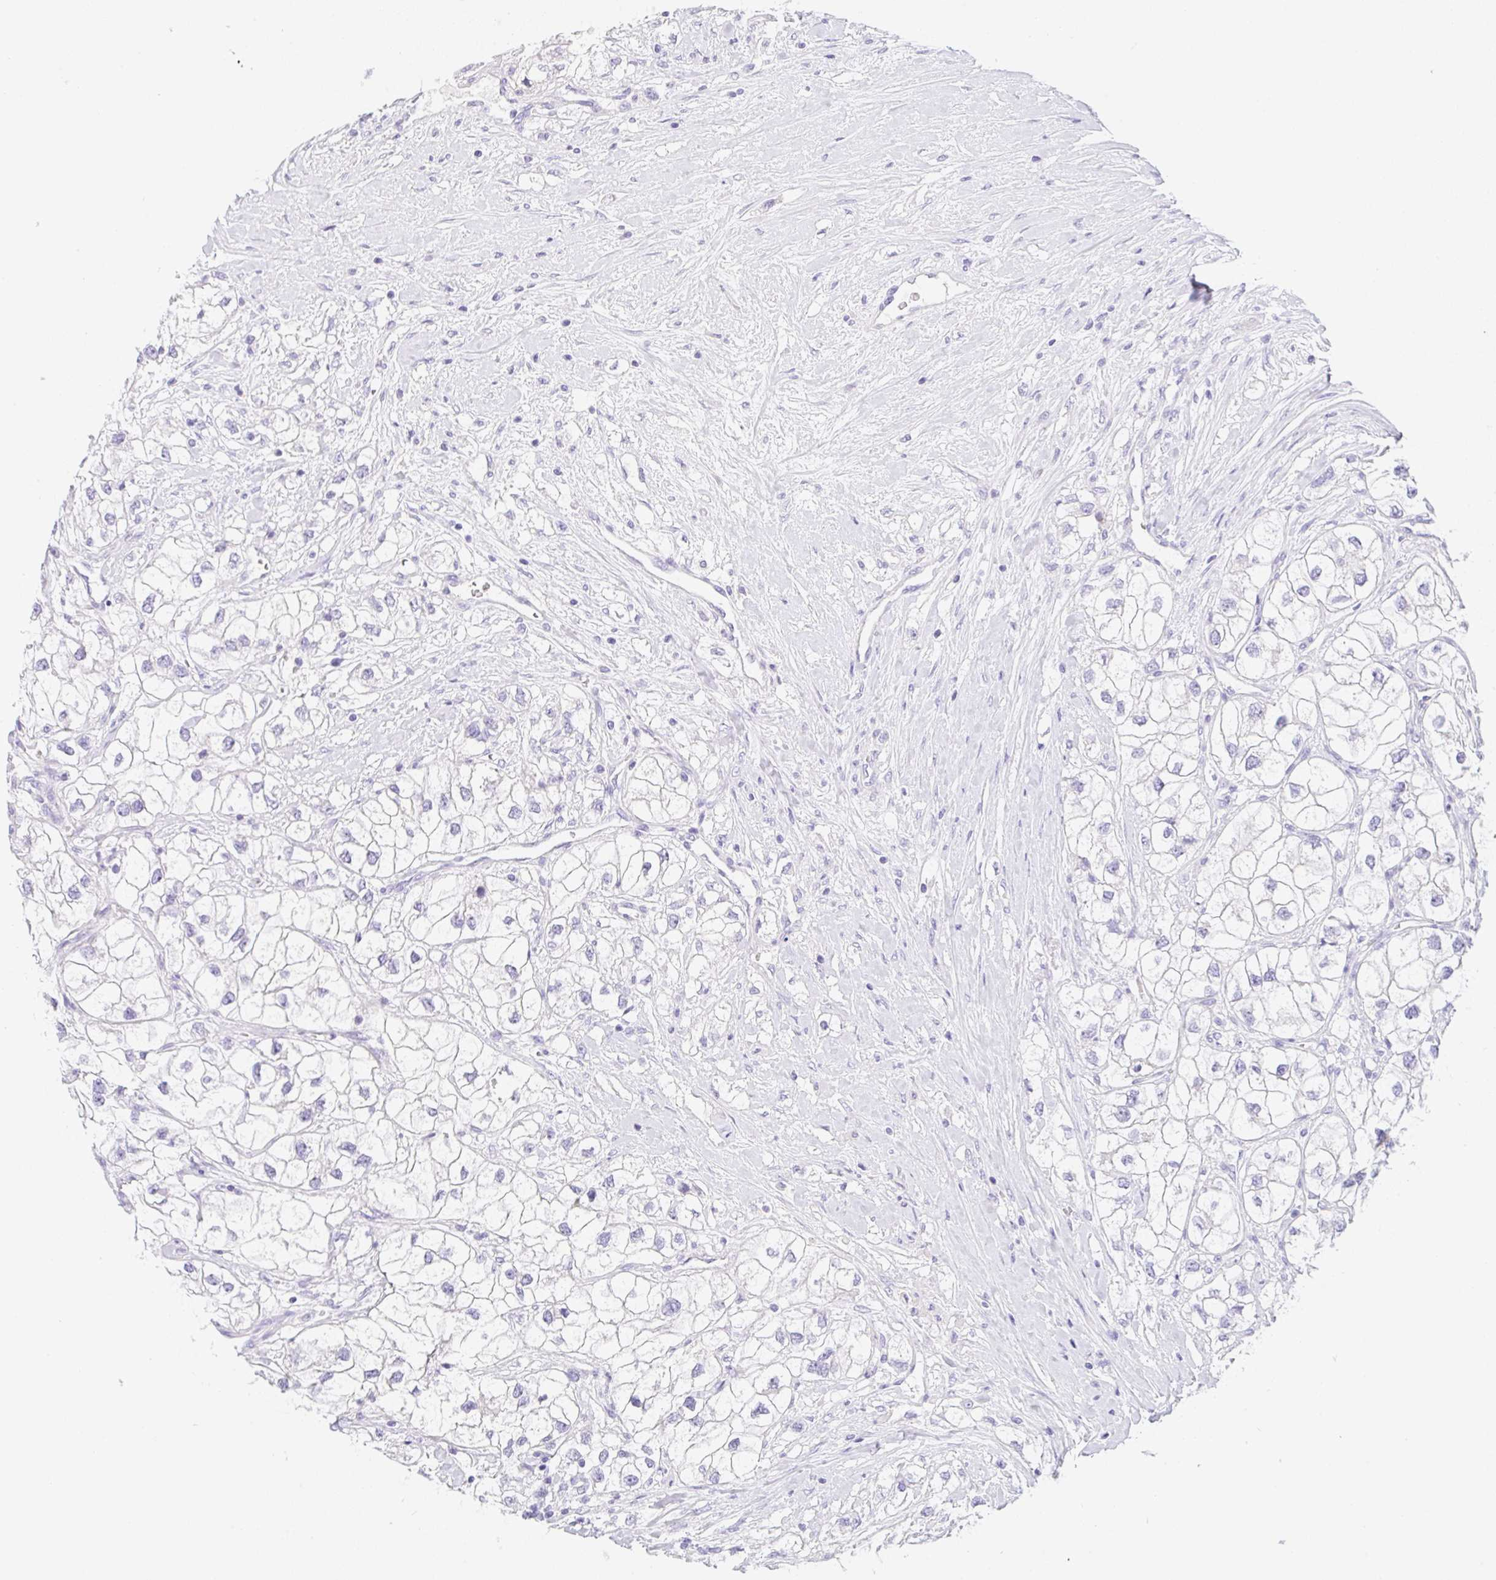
{"staining": {"intensity": "negative", "quantity": "none", "location": "none"}, "tissue": "renal cancer", "cell_type": "Tumor cells", "image_type": "cancer", "snomed": [{"axis": "morphology", "description": "Adenocarcinoma, NOS"}, {"axis": "topography", "description": "Kidney"}], "caption": "Immunohistochemical staining of renal cancer (adenocarcinoma) exhibits no significant staining in tumor cells. (DAB (3,3'-diaminobenzidine) IHC visualized using brightfield microscopy, high magnification).", "gene": "KLK8", "patient": {"sex": "male", "age": 59}}